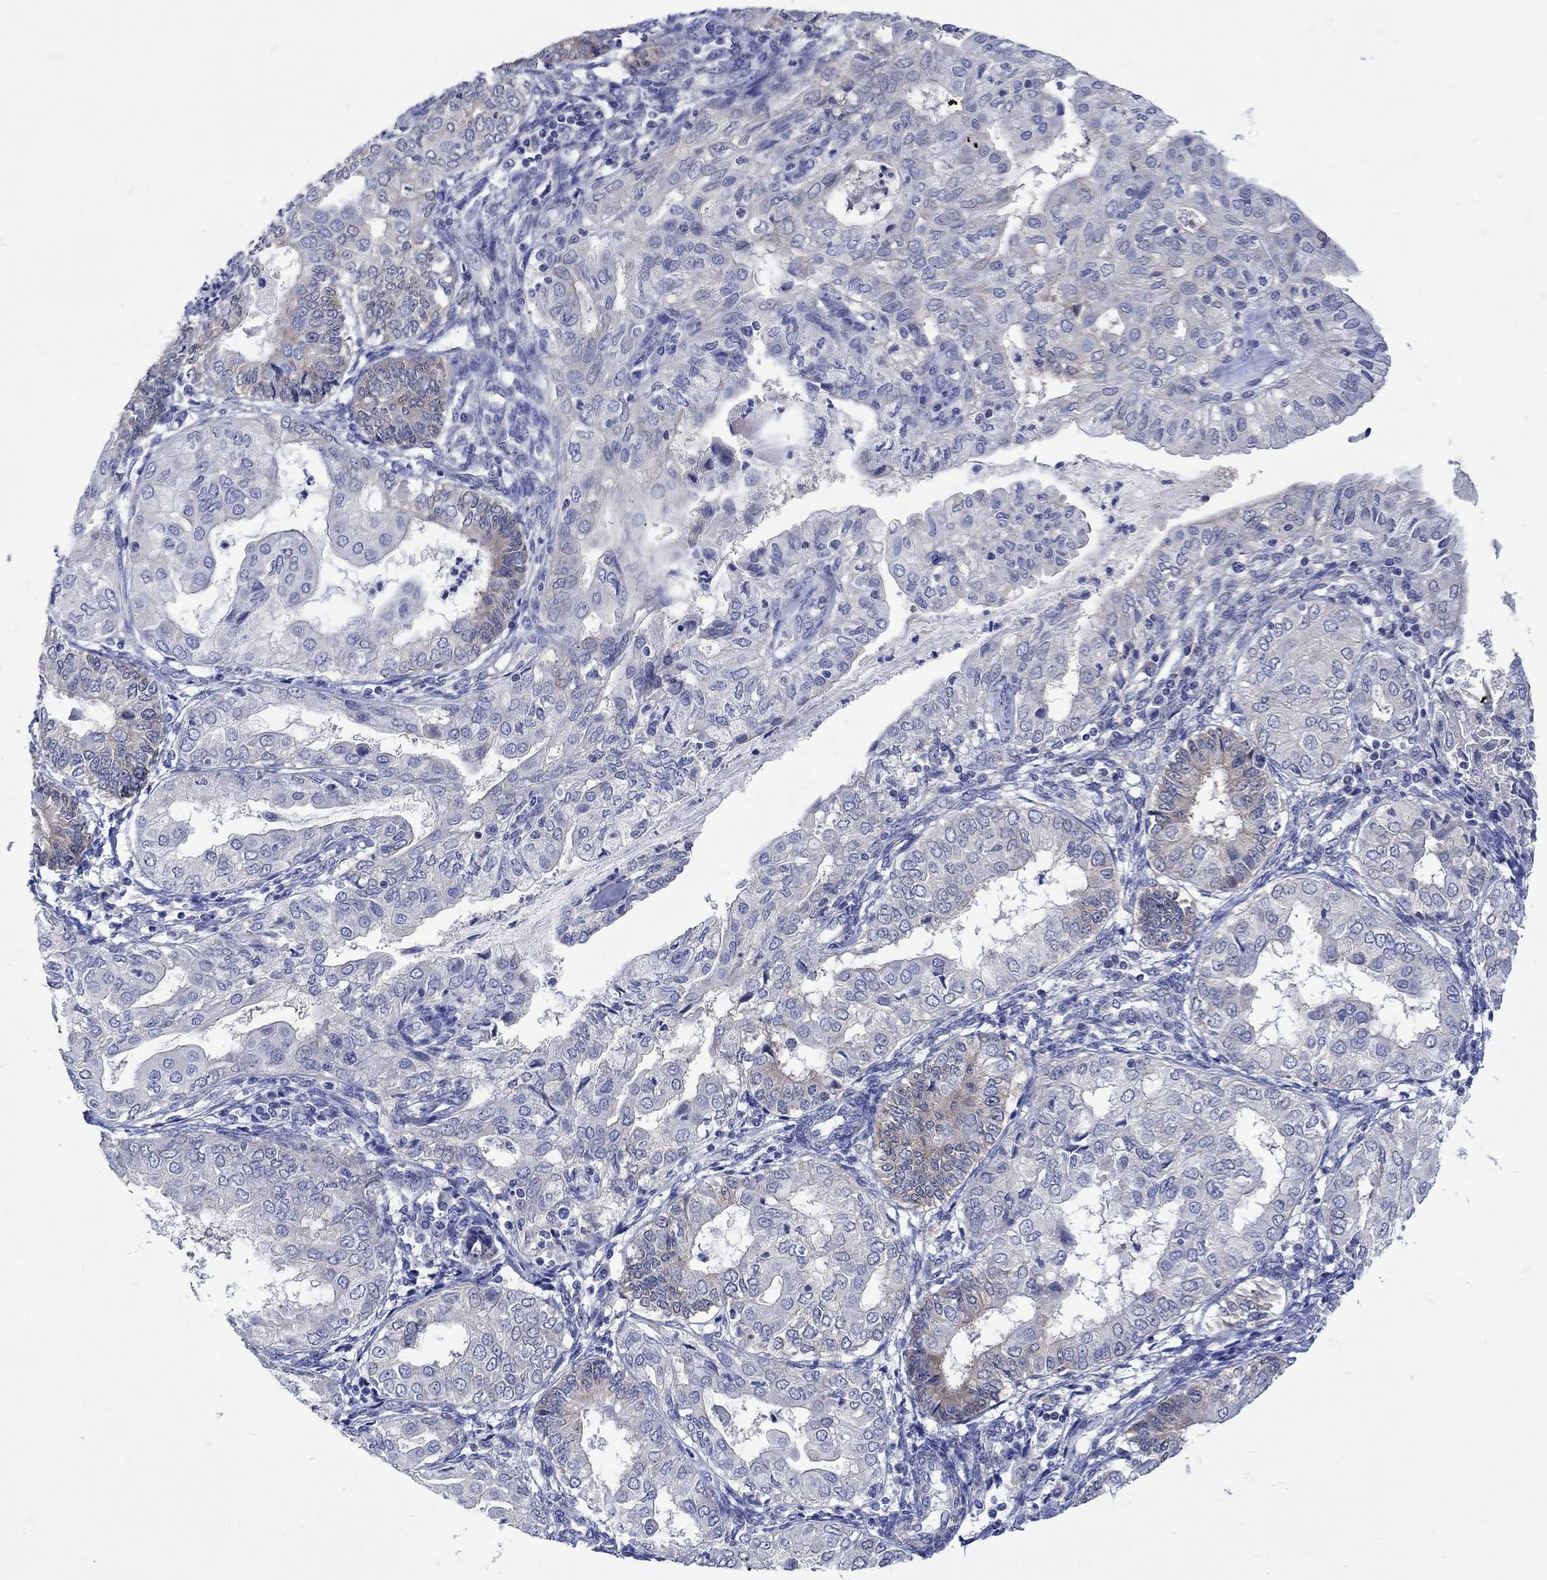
{"staining": {"intensity": "weak", "quantity": "<25%", "location": "cytoplasmic/membranous"}, "tissue": "endometrial cancer", "cell_type": "Tumor cells", "image_type": "cancer", "snomed": [{"axis": "morphology", "description": "Adenocarcinoma, NOS"}, {"axis": "topography", "description": "Endometrium"}], "caption": "Histopathology image shows no protein staining in tumor cells of endometrial adenocarcinoma tissue. Brightfield microscopy of immunohistochemistry (IHC) stained with DAB (brown) and hematoxylin (blue), captured at high magnification.", "gene": "MSI1", "patient": {"sex": "female", "age": 68}}